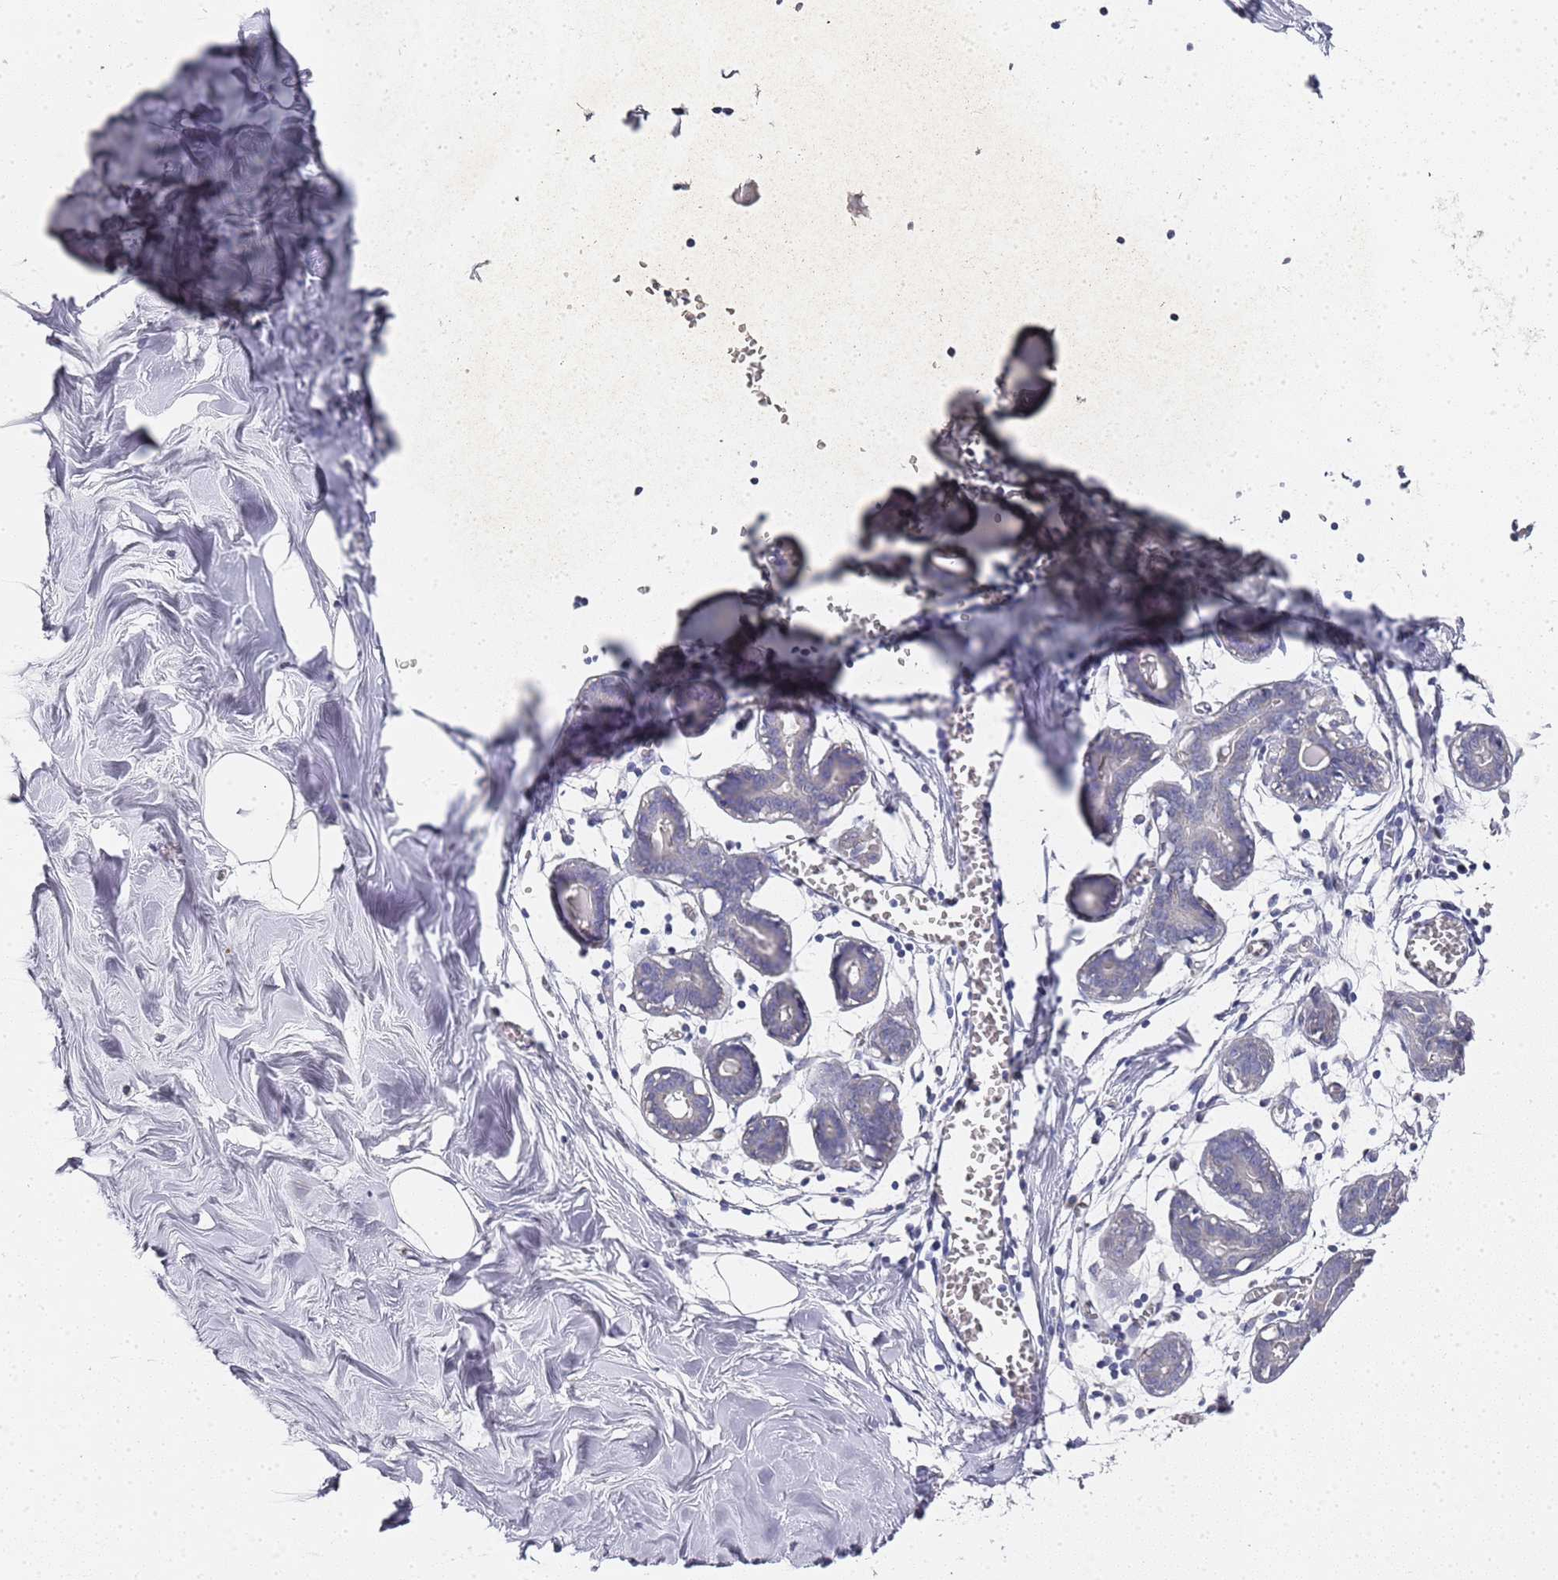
{"staining": {"intensity": "negative", "quantity": "none", "location": "none"}, "tissue": "breast", "cell_type": "Adipocytes", "image_type": "normal", "snomed": [{"axis": "morphology", "description": "Normal tissue, NOS"}, {"axis": "topography", "description": "Breast"}], "caption": "High power microscopy histopathology image of an IHC photomicrograph of normal breast, revealing no significant expression in adipocytes. (DAB immunohistochemistry (IHC), high magnification).", "gene": "NPEPPS", "patient": {"sex": "female", "age": 27}}